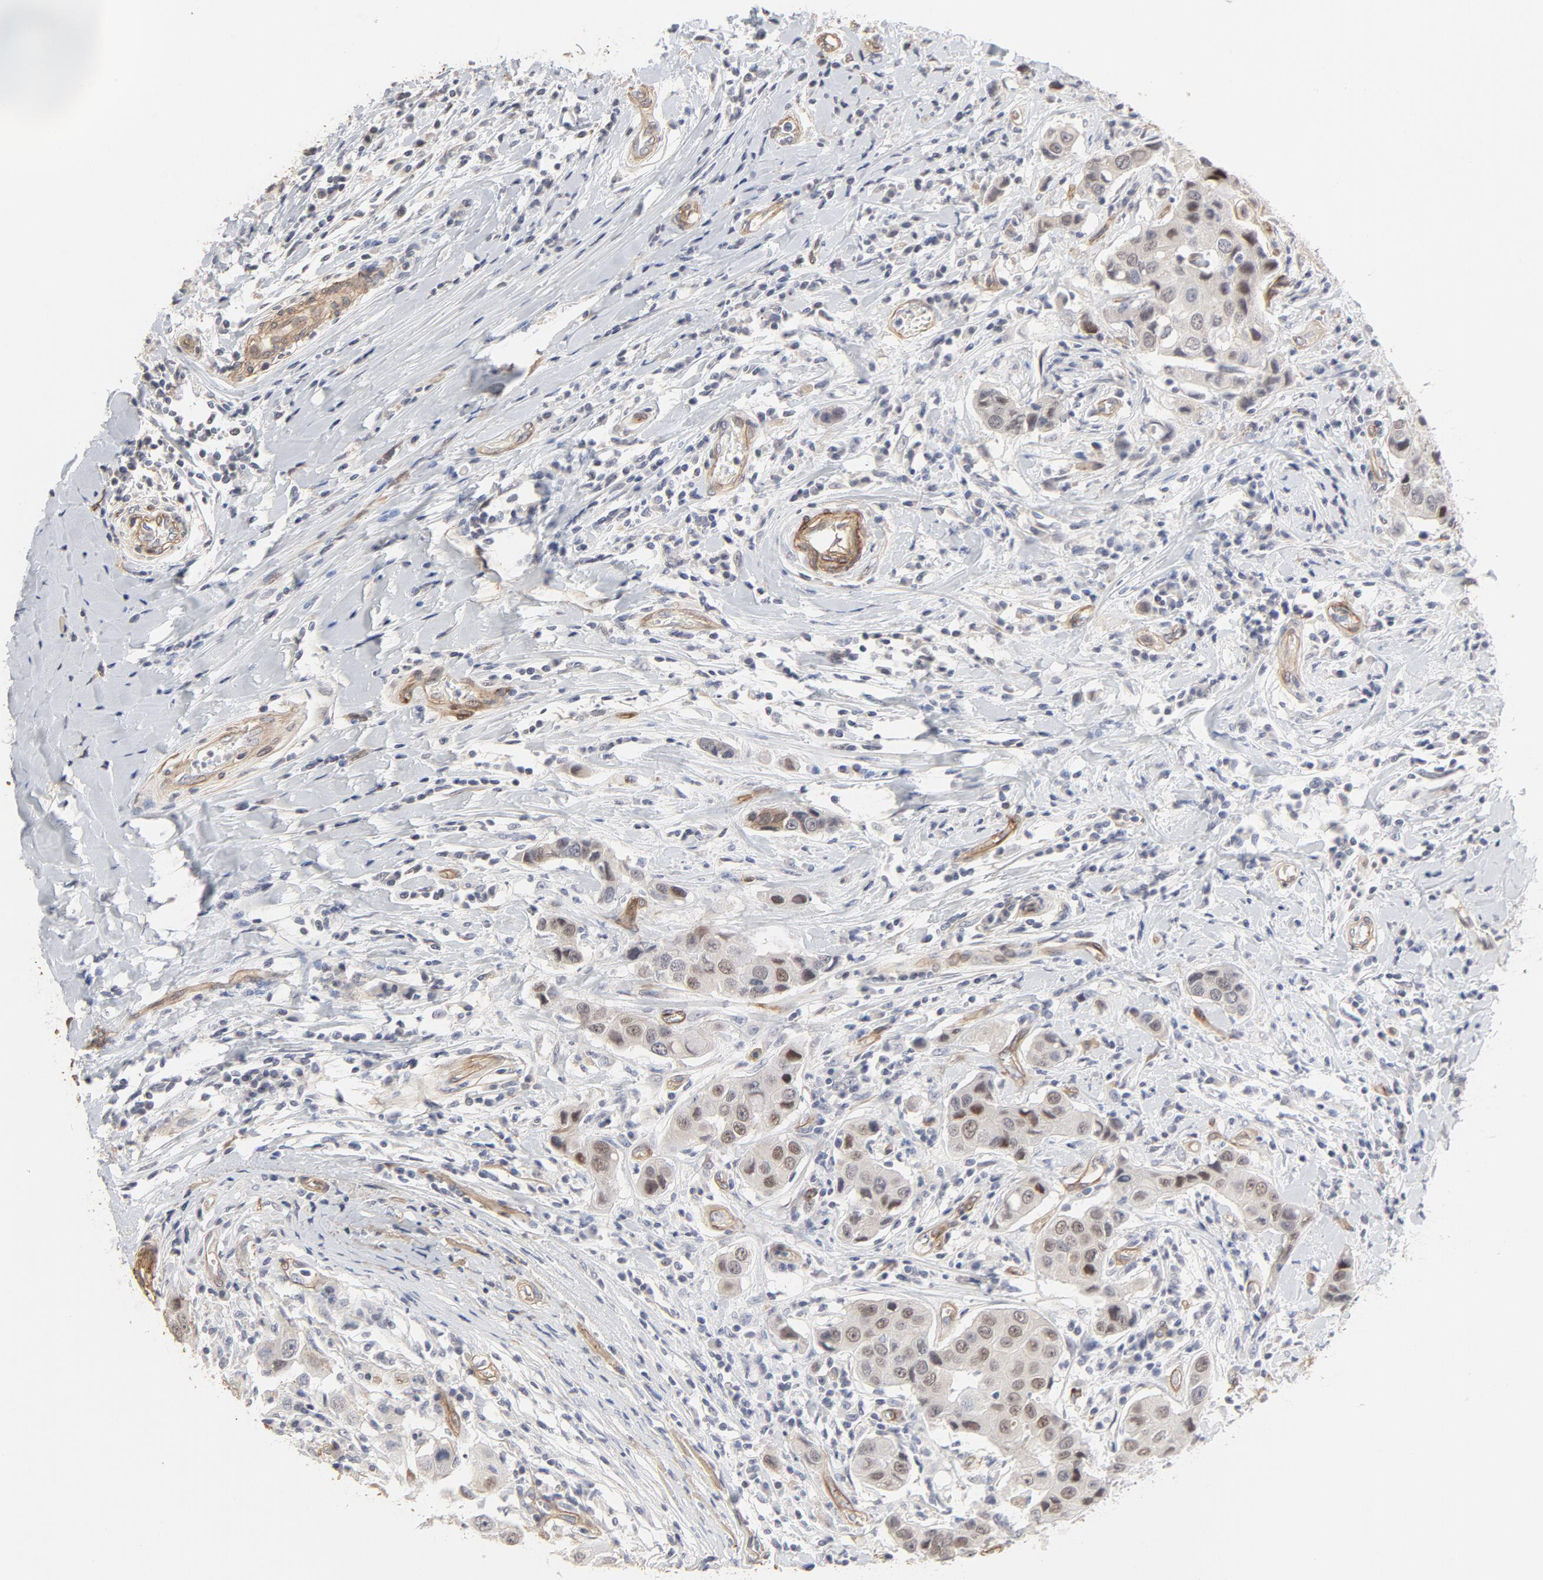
{"staining": {"intensity": "weak", "quantity": "<25%", "location": "nuclear"}, "tissue": "breast cancer", "cell_type": "Tumor cells", "image_type": "cancer", "snomed": [{"axis": "morphology", "description": "Duct carcinoma"}, {"axis": "topography", "description": "Breast"}], "caption": "High magnification brightfield microscopy of invasive ductal carcinoma (breast) stained with DAB (3,3'-diaminobenzidine) (brown) and counterstained with hematoxylin (blue): tumor cells show no significant positivity.", "gene": "MAGED4", "patient": {"sex": "female", "age": 27}}